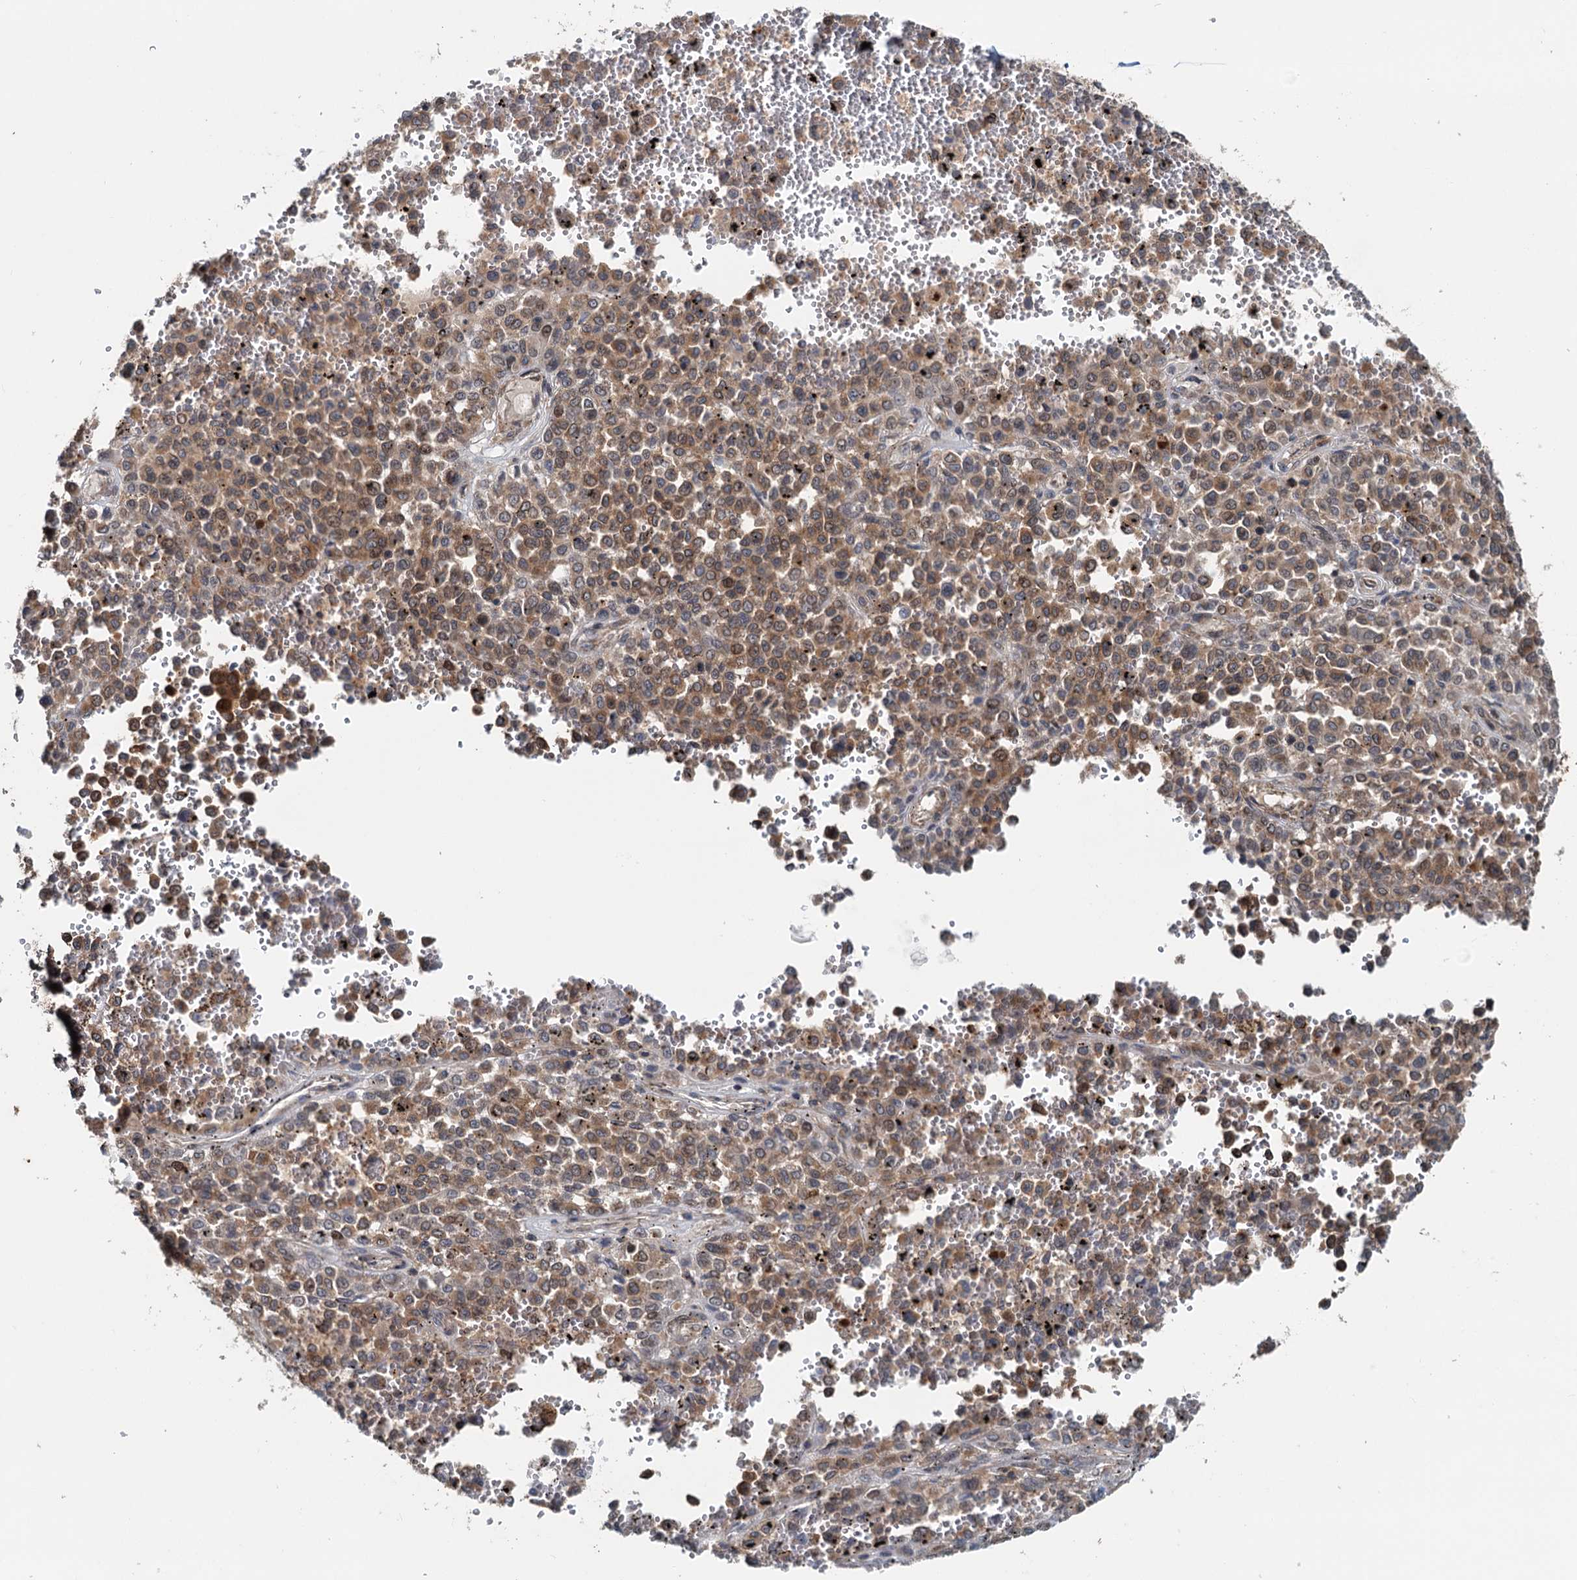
{"staining": {"intensity": "moderate", "quantity": ">75%", "location": "cytoplasmic/membranous"}, "tissue": "melanoma", "cell_type": "Tumor cells", "image_type": "cancer", "snomed": [{"axis": "morphology", "description": "Malignant melanoma, Metastatic site"}, {"axis": "topography", "description": "Pancreas"}], "caption": "Tumor cells reveal moderate cytoplasmic/membranous positivity in approximately >75% of cells in malignant melanoma (metastatic site).", "gene": "TEDC1", "patient": {"sex": "female", "age": 30}}